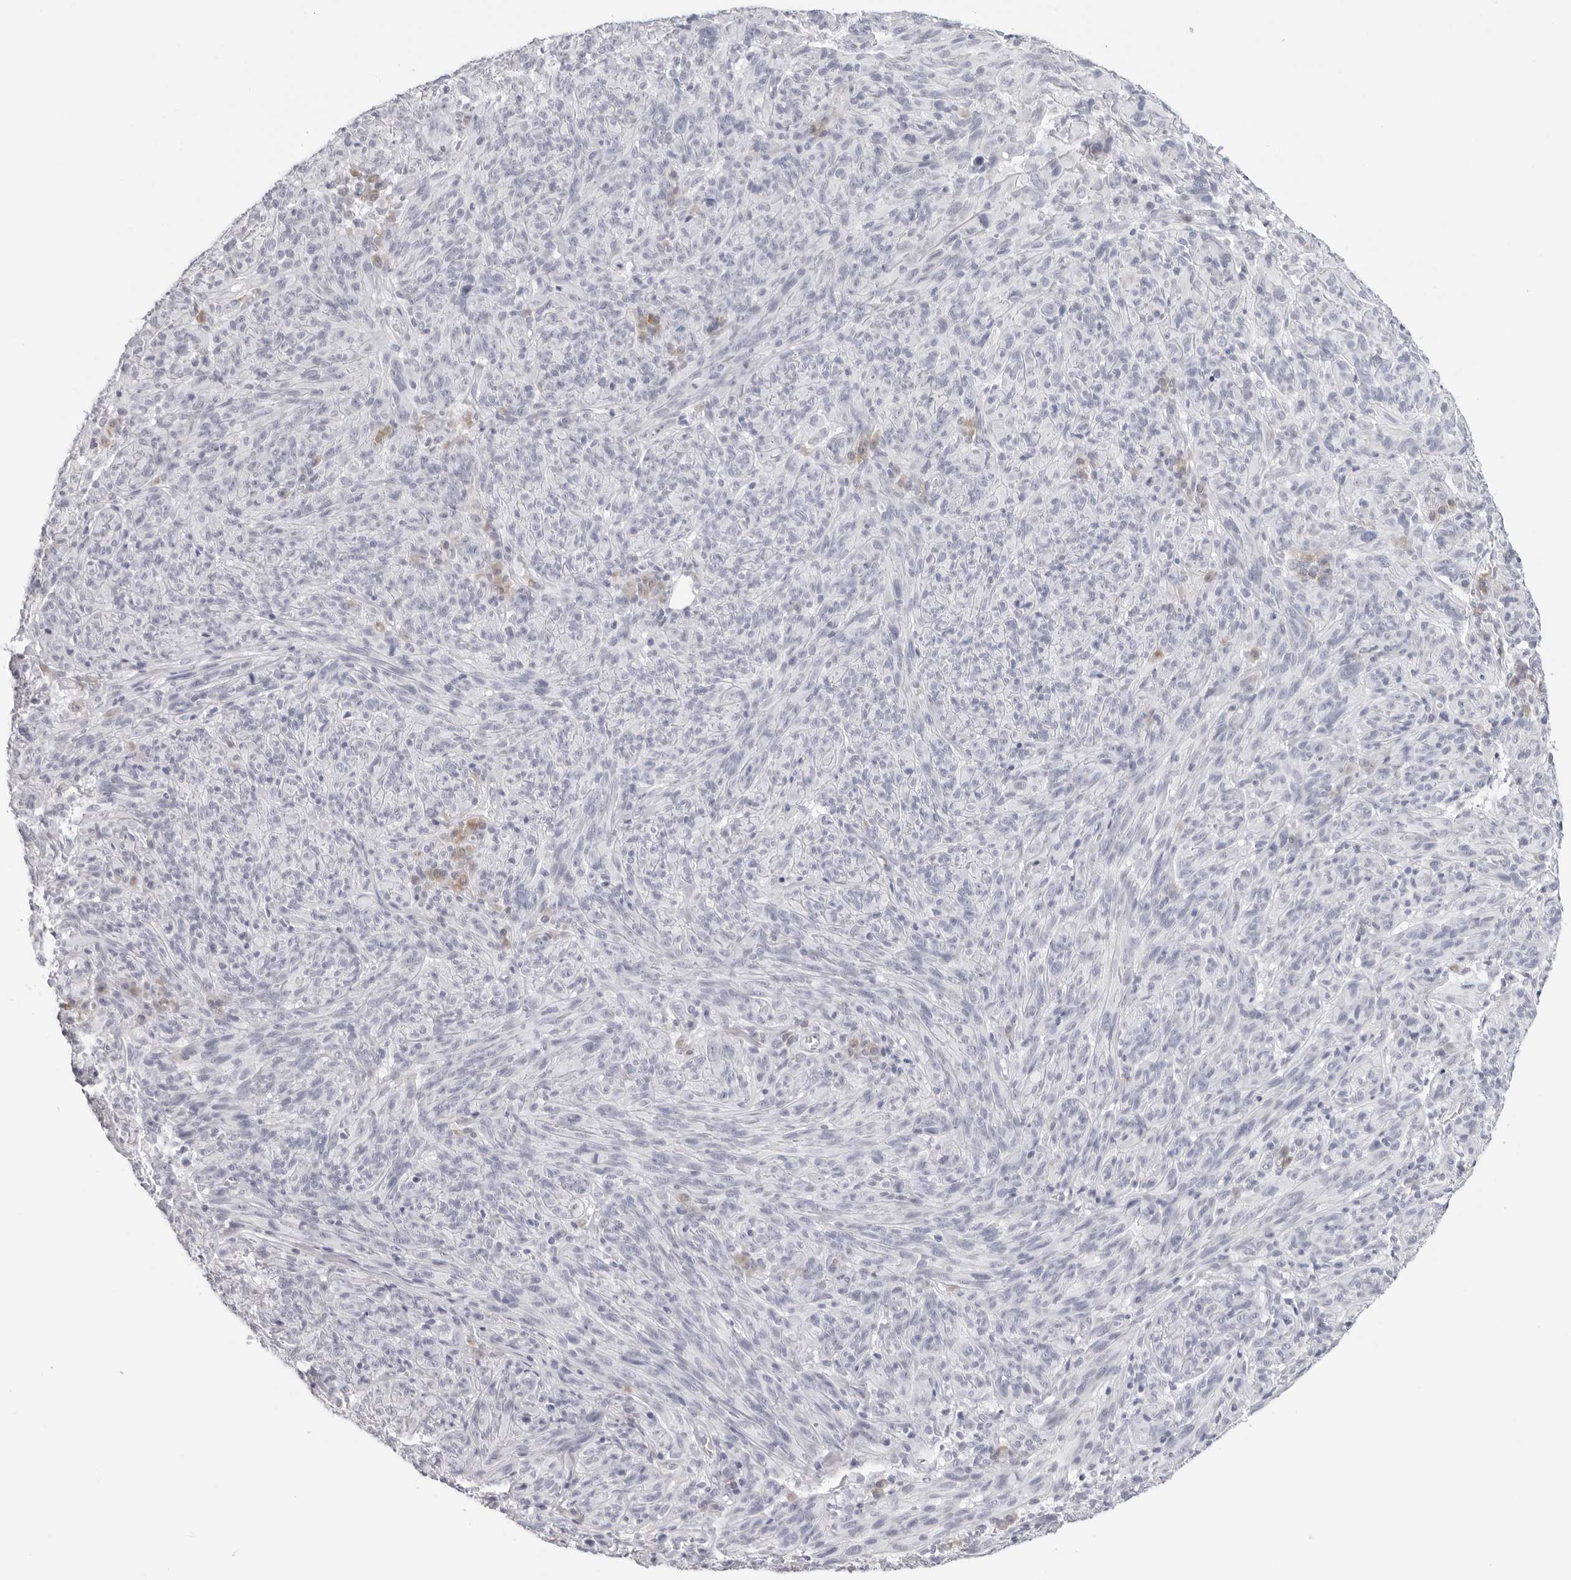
{"staining": {"intensity": "negative", "quantity": "none", "location": "none"}, "tissue": "melanoma", "cell_type": "Tumor cells", "image_type": "cancer", "snomed": [{"axis": "morphology", "description": "Malignant melanoma, NOS"}, {"axis": "topography", "description": "Skin of head"}], "caption": "Immunohistochemistry (IHC) photomicrograph of human malignant melanoma stained for a protein (brown), which demonstrates no expression in tumor cells.", "gene": "EDN2", "patient": {"sex": "male", "age": 96}}